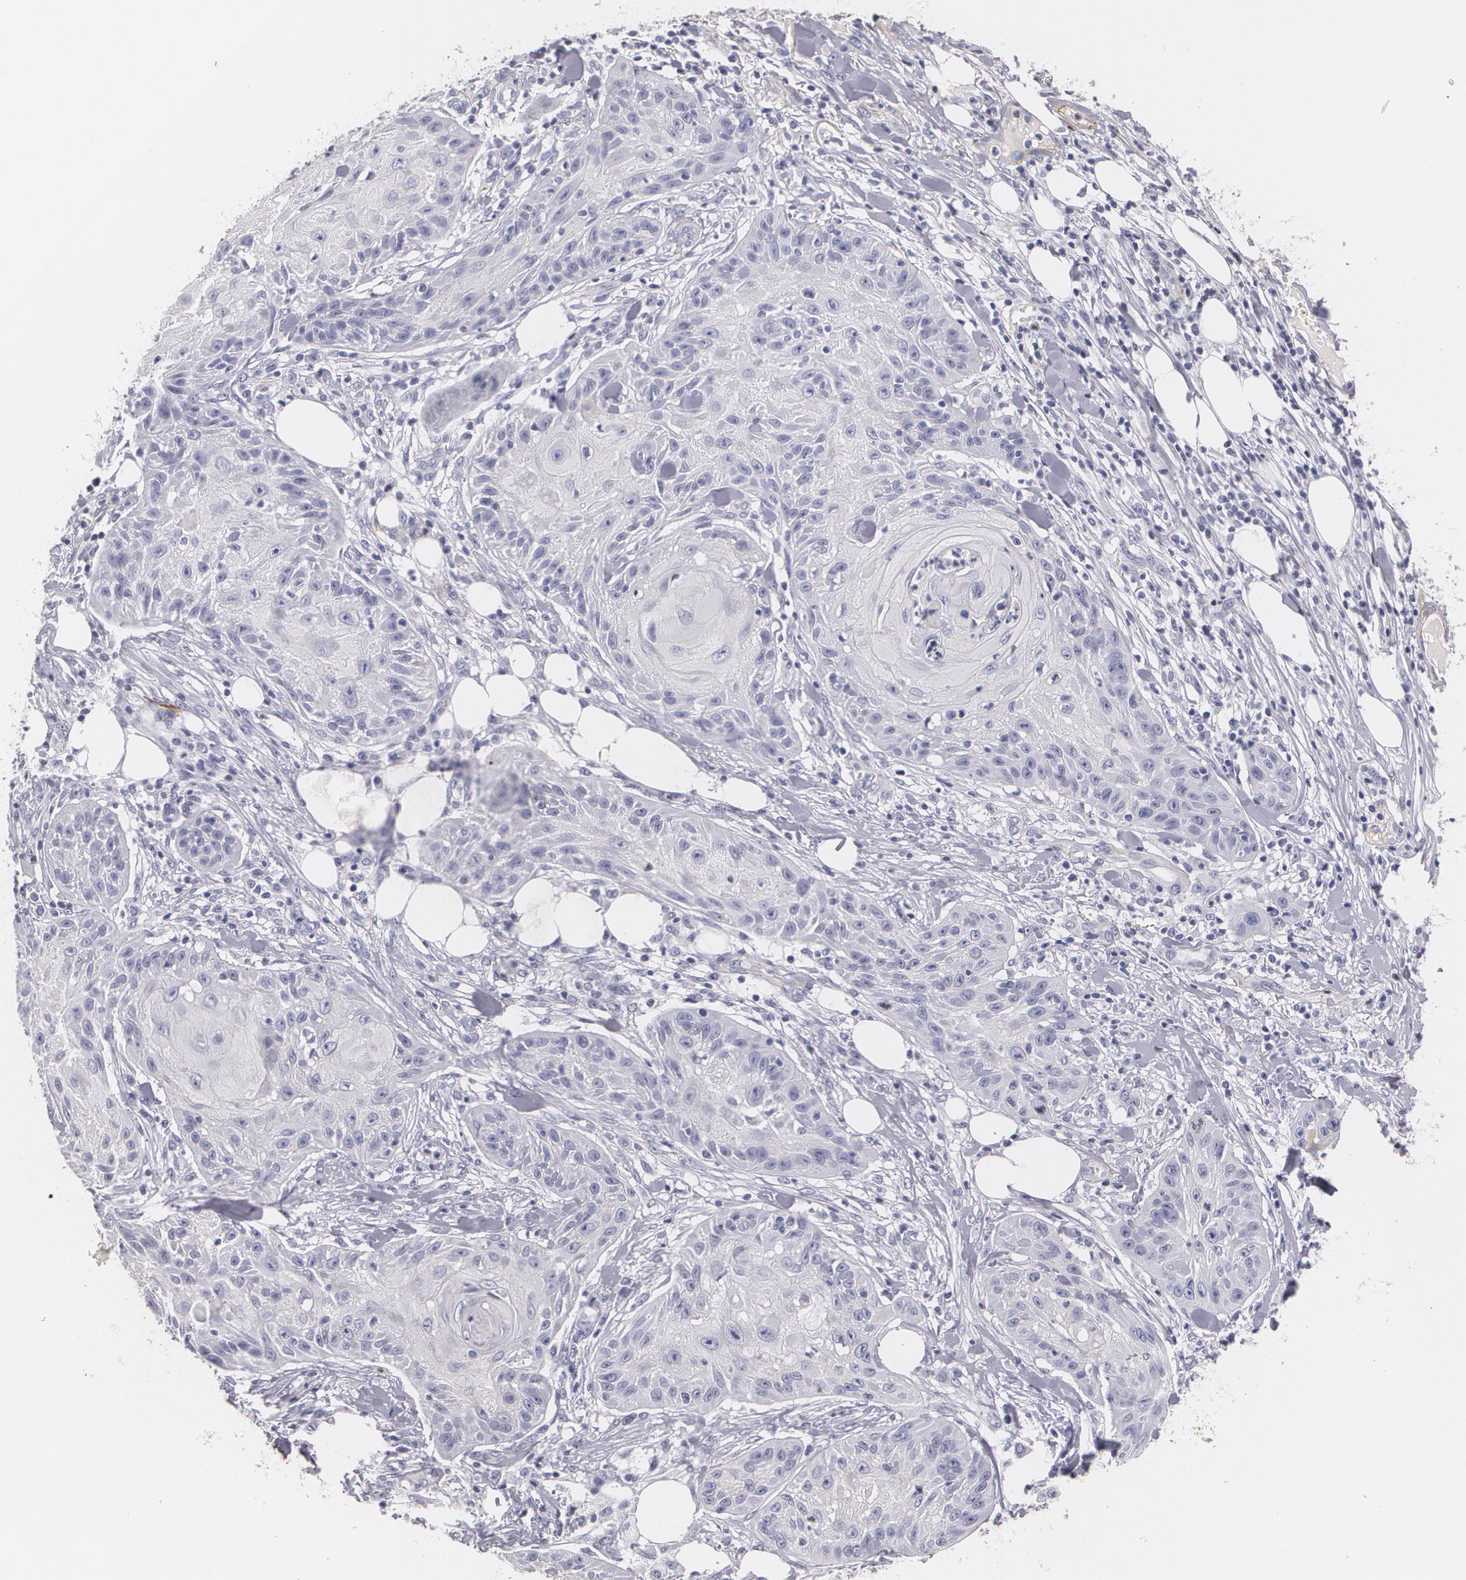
{"staining": {"intensity": "negative", "quantity": "none", "location": "none"}, "tissue": "skin cancer", "cell_type": "Tumor cells", "image_type": "cancer", "snomed": [{"axis": "morphology", "description": "Squamous cell carcinoma, NOS"}, {"axis": "topography", "description": "Skin"}], "caption": "Immunohistochemistry of human skin squamous cell carcinoma demonstrates no expression in tumor cells. (Brightfield microscopy of DAB (3,3'-diaminobenzidine) IHC at high magnification).", "gene": "NGFR", "patient": {"sex": "female", "age": 88}}